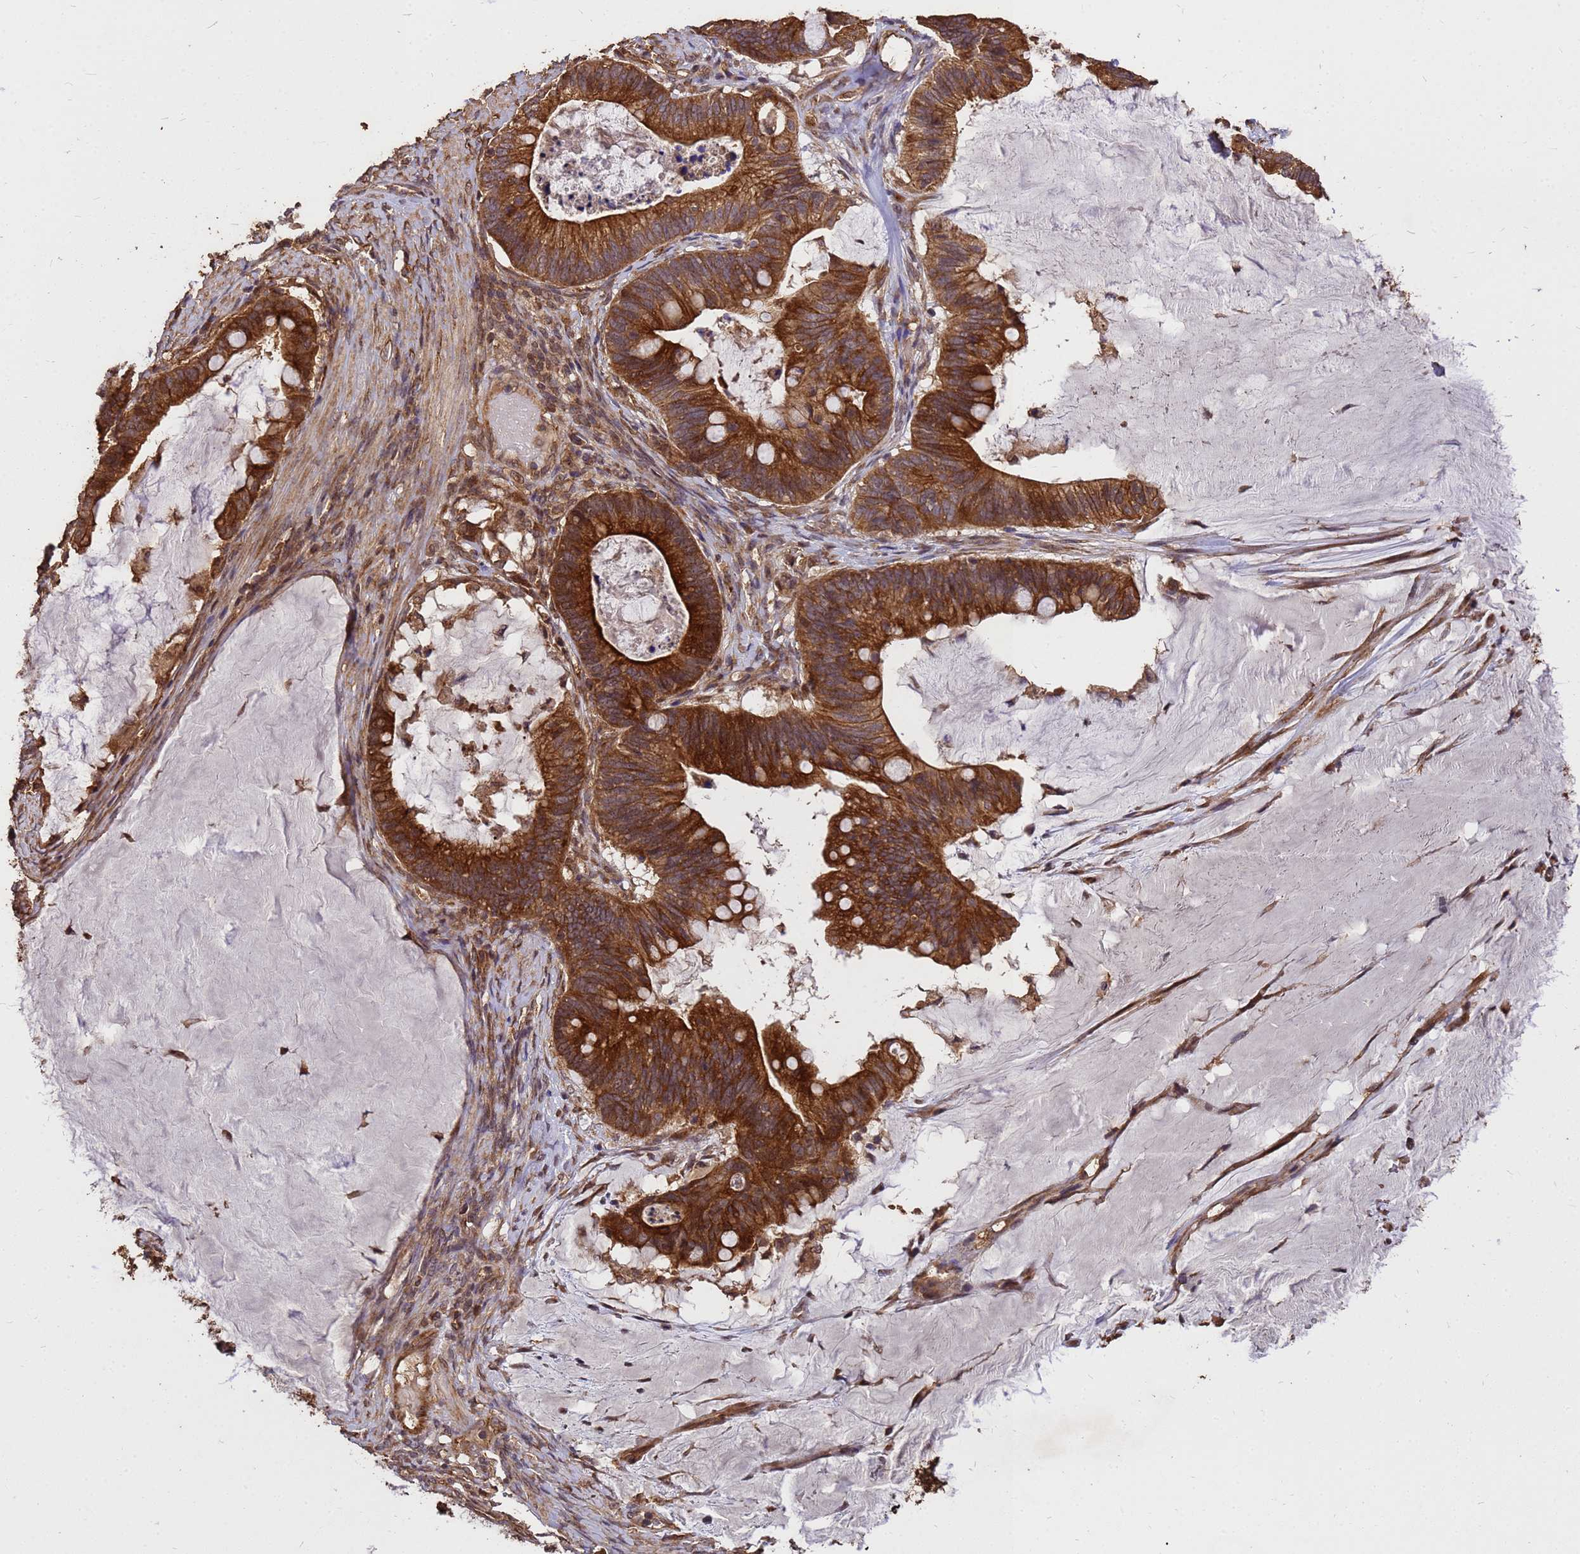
{"staining": {"intensity": "strong", "quantity": ">75%", "location": "cytoplasmic/membranous"}, "tissue": "ovarian cancer", "cell_type": "Tumor cells", "image_type": "cancer", "snomed": [{"axis": "morphology", "description": "Cystadenocarcinoma, mucinous, NOS"}, {"axis": "topography", "description": "Ovary"}], "caption": "A high amount of strong cytoplasmic/membranous positivity is appreciated in about >75% of tumor cells in ovarian cancer tissue. (IHC, brightfield microscopy, high magnification).", "gene": "ZNF618", "patient": {"sex": "female", "age": 61}}